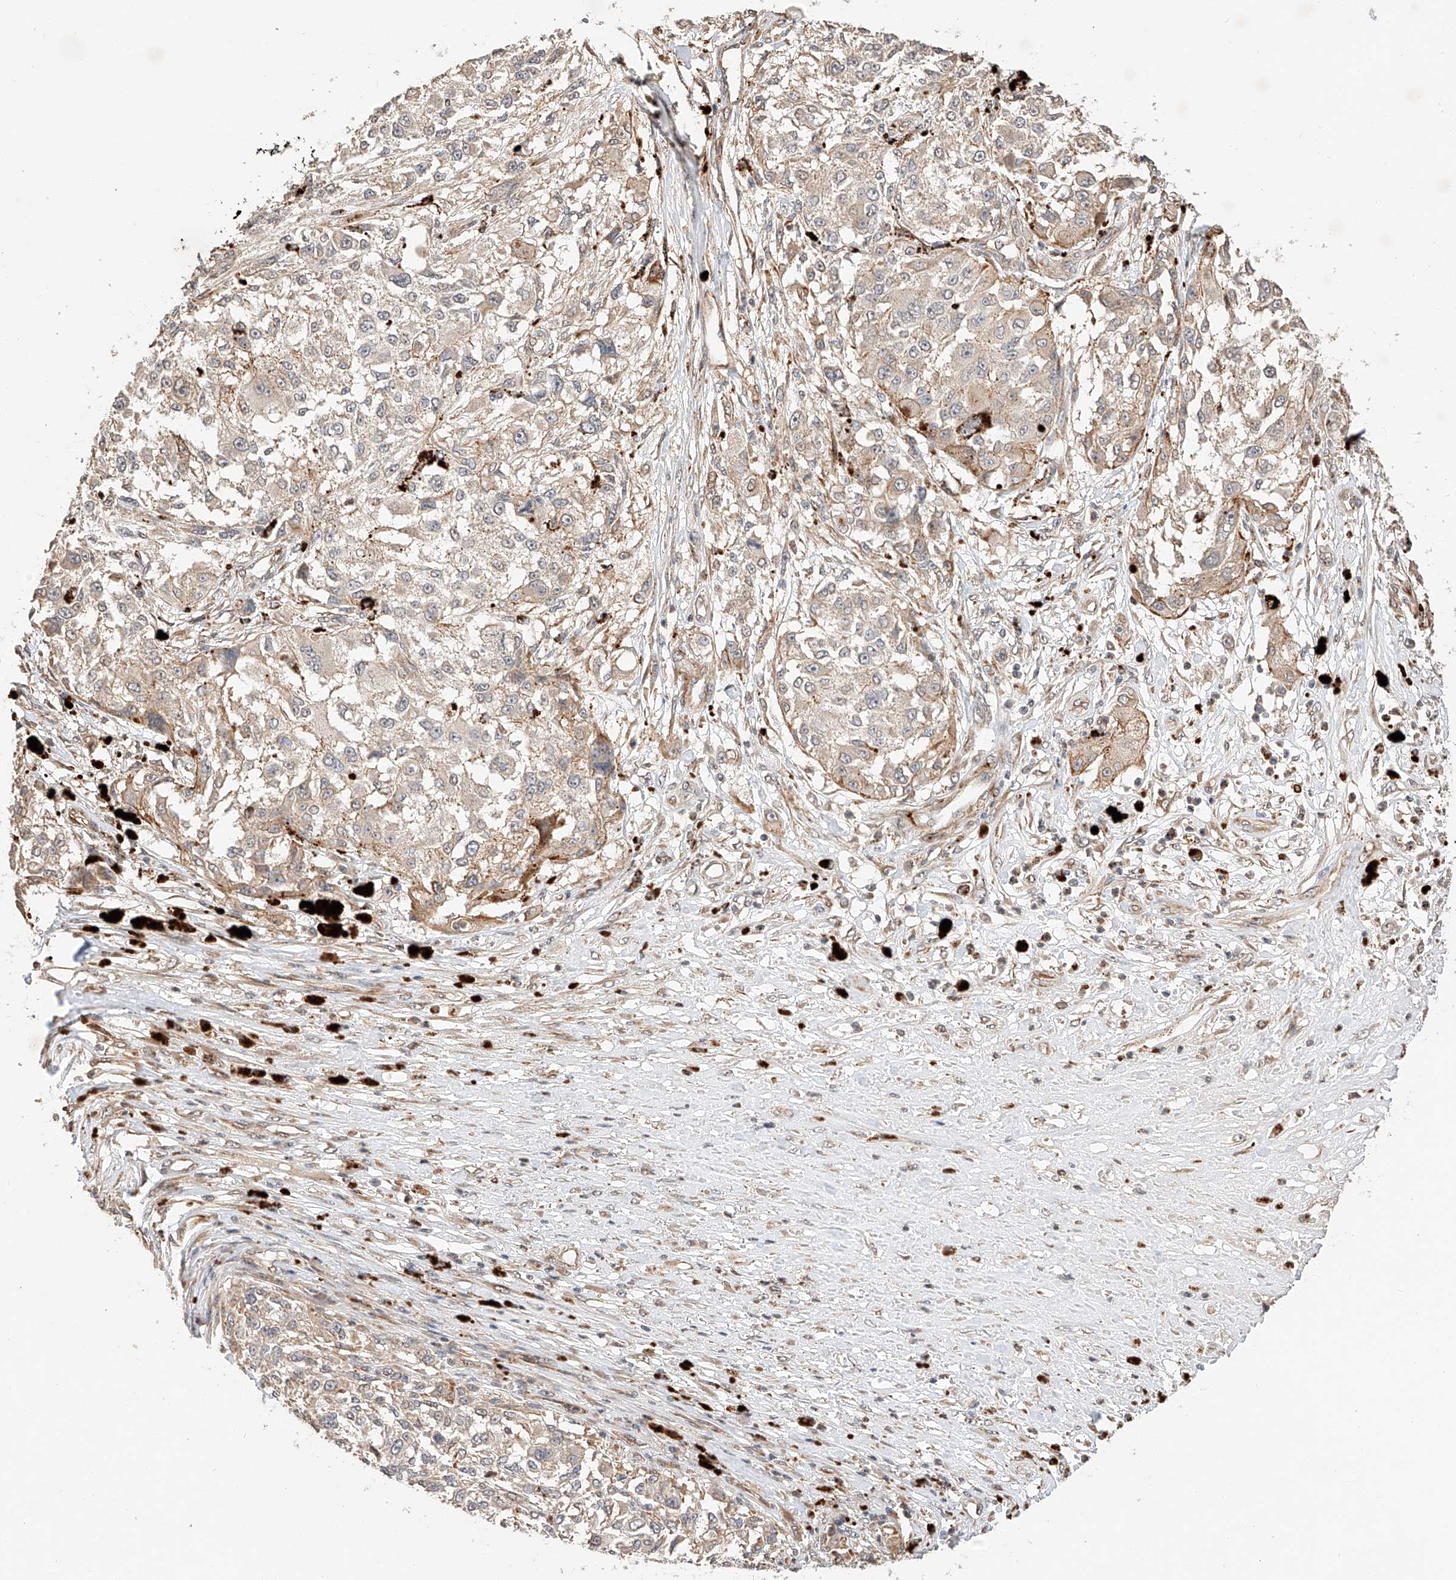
{"staining": {"intensity": "weak", "quantity": "<25%", "location": "cytoplasmic/membranous"}, "tissue": "melanoma", "cell_type": "Tumor cells", "image_type": "cancer", "snomed": [{"axis": "morphology", "description": "Necrosis, NOS"}, {"axis": "morphology", "description": "Malignant melanoma, NOS"}, {"axis": "topography", "description": "Skin"}], "caption": "Tumor cells are negative for brown protein staining in melanoma. The staining was performed using DAB to visualize the protein expression in brown, while the nuclei were stained in blue with hematoxylin (Magnification: 20x).", "gene": "SUSD6", "patient": {"sex": "female", "age": 87}}